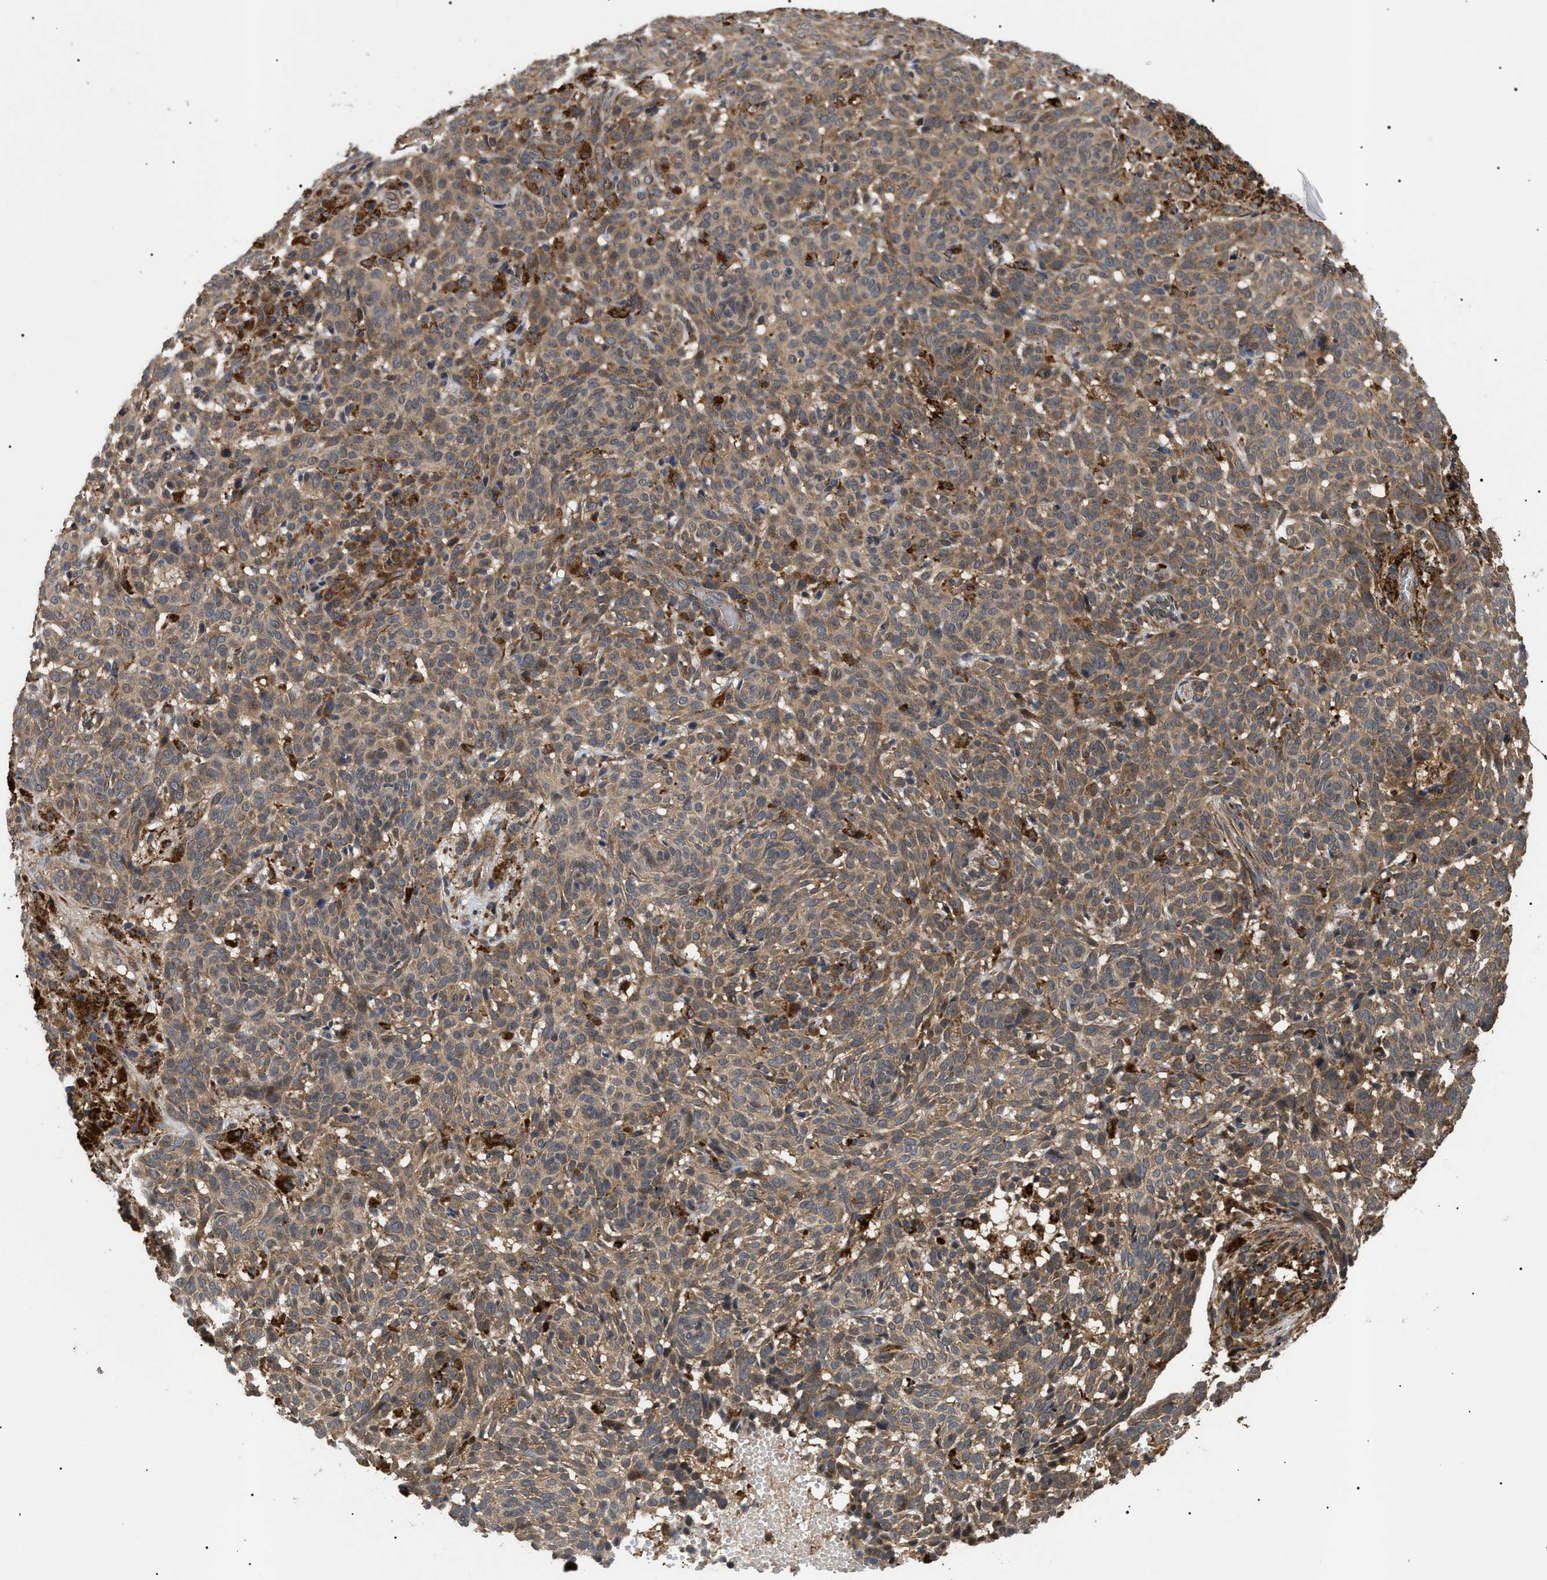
{"staining": {"intensity": "weak", "quantity": ">75%", "location": "cytoplasmic/membranous"}, "tissue": "skin cancer", "cell_type": "Tumor cells", "image_type": "cancer", "snomed": [{"axis": "morphology", "description": "Basal cell carcinoma"}, {"axis": "topography", "description": "Skin"}], "caption": "An image showing weak cytoplasmic/membranous expression in about >75% of tumor cells in basal cell carcinoma (skin), as visualized by brown immunohistochemical staining.", "gene": "ASTL", "patient": {"sex": "male", "age": 85}}